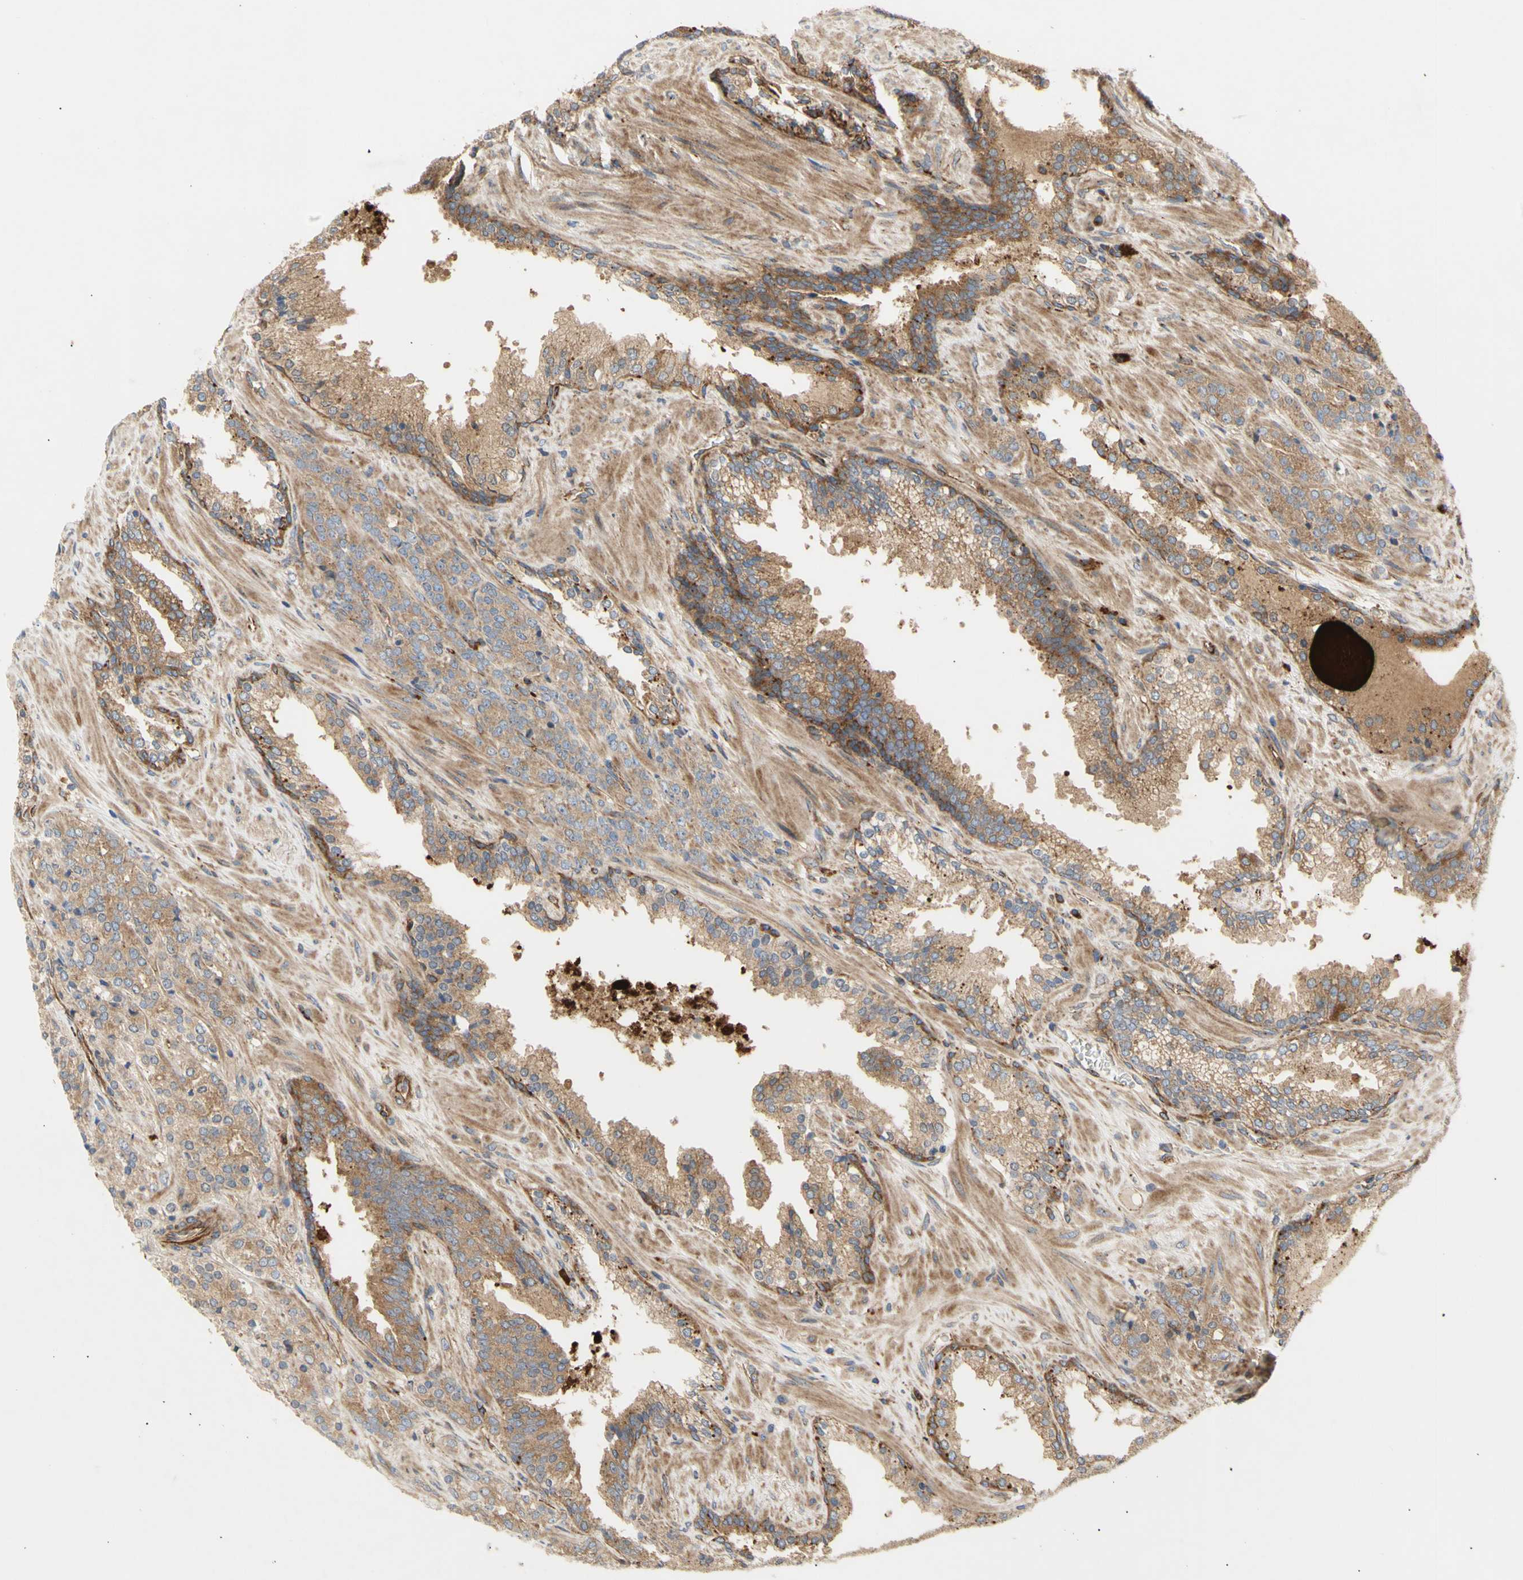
{"staining": {"intensity": "weak", "quantity": ">75%", "location": "cytoplasmic/membranous"}, "tissue": "prostate cancer", "cell_type": "Tumor cells", "image_type": "cancer", "snomed": [{"axis": "morphology", "description": "Adenocarcinoma, High grade"}, {"axis": "topography", "description": "Prostate"}], "caption": "Prostate cancer stained with a brown dye displays weak cytoplasmic/membranous positive expression in about >75% of tumor cells.", "gene": "TUBG2", "patient": {"sex": "male", "age": 71}}